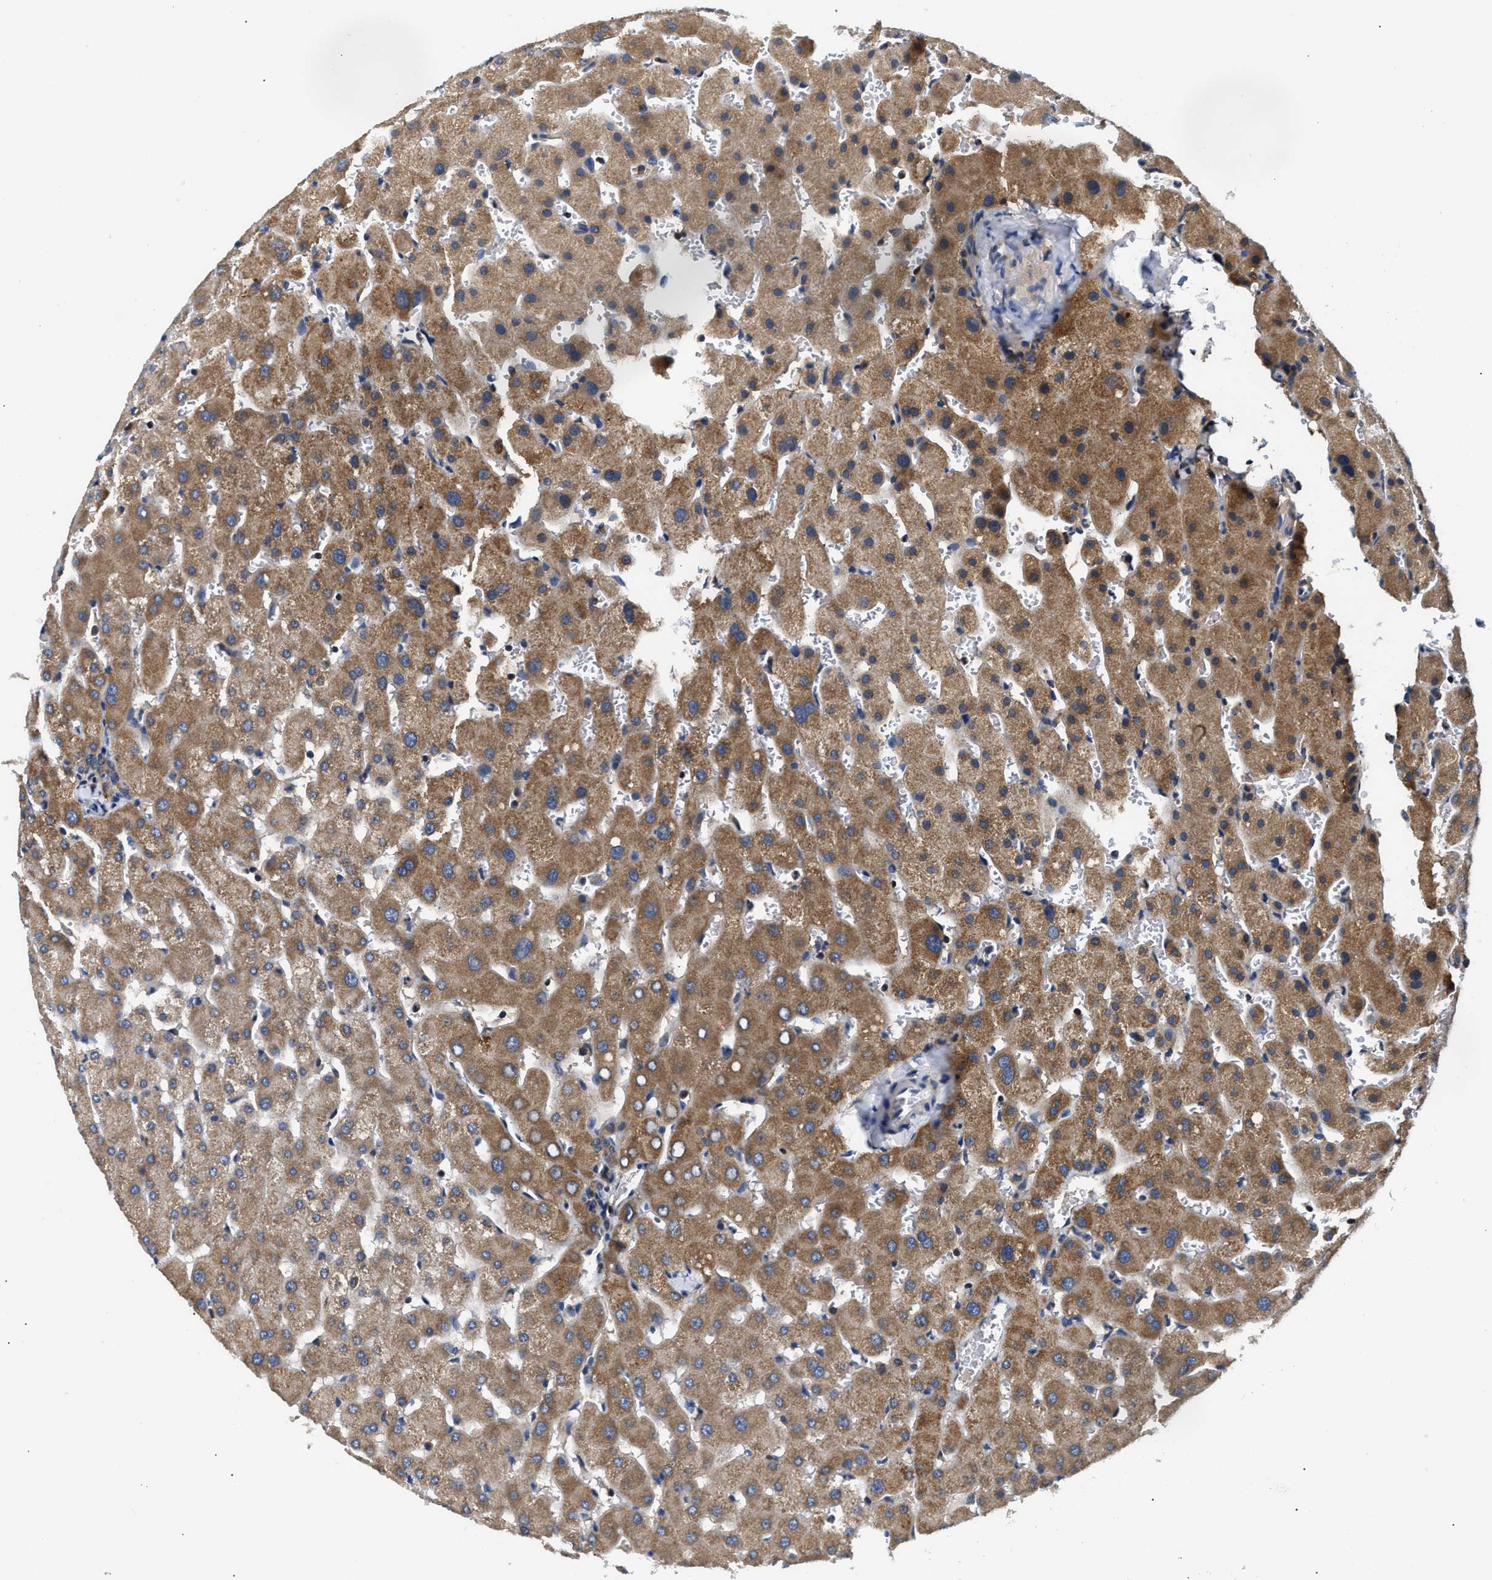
{"staining": {"intensity": "weak", "quantity": ">75%", "location": "cytoplasmic/membranous"}, "tissue": "liver", "cell_type": "Cholangiocytes", "image_type": "normal", "snomed": [{"axis": "morphology", "description": "Normal tissue, NOS"}, {"axis": "topography", "description": "Liver"}], "caption": "Brown immunohistochemical staining in benign human liver reveals weak cytoplasmic/membranous expression in approximately >75% of cholangiocytes.", "gene": "CCM2", "patient": {"sex": "female", "age": 63}}